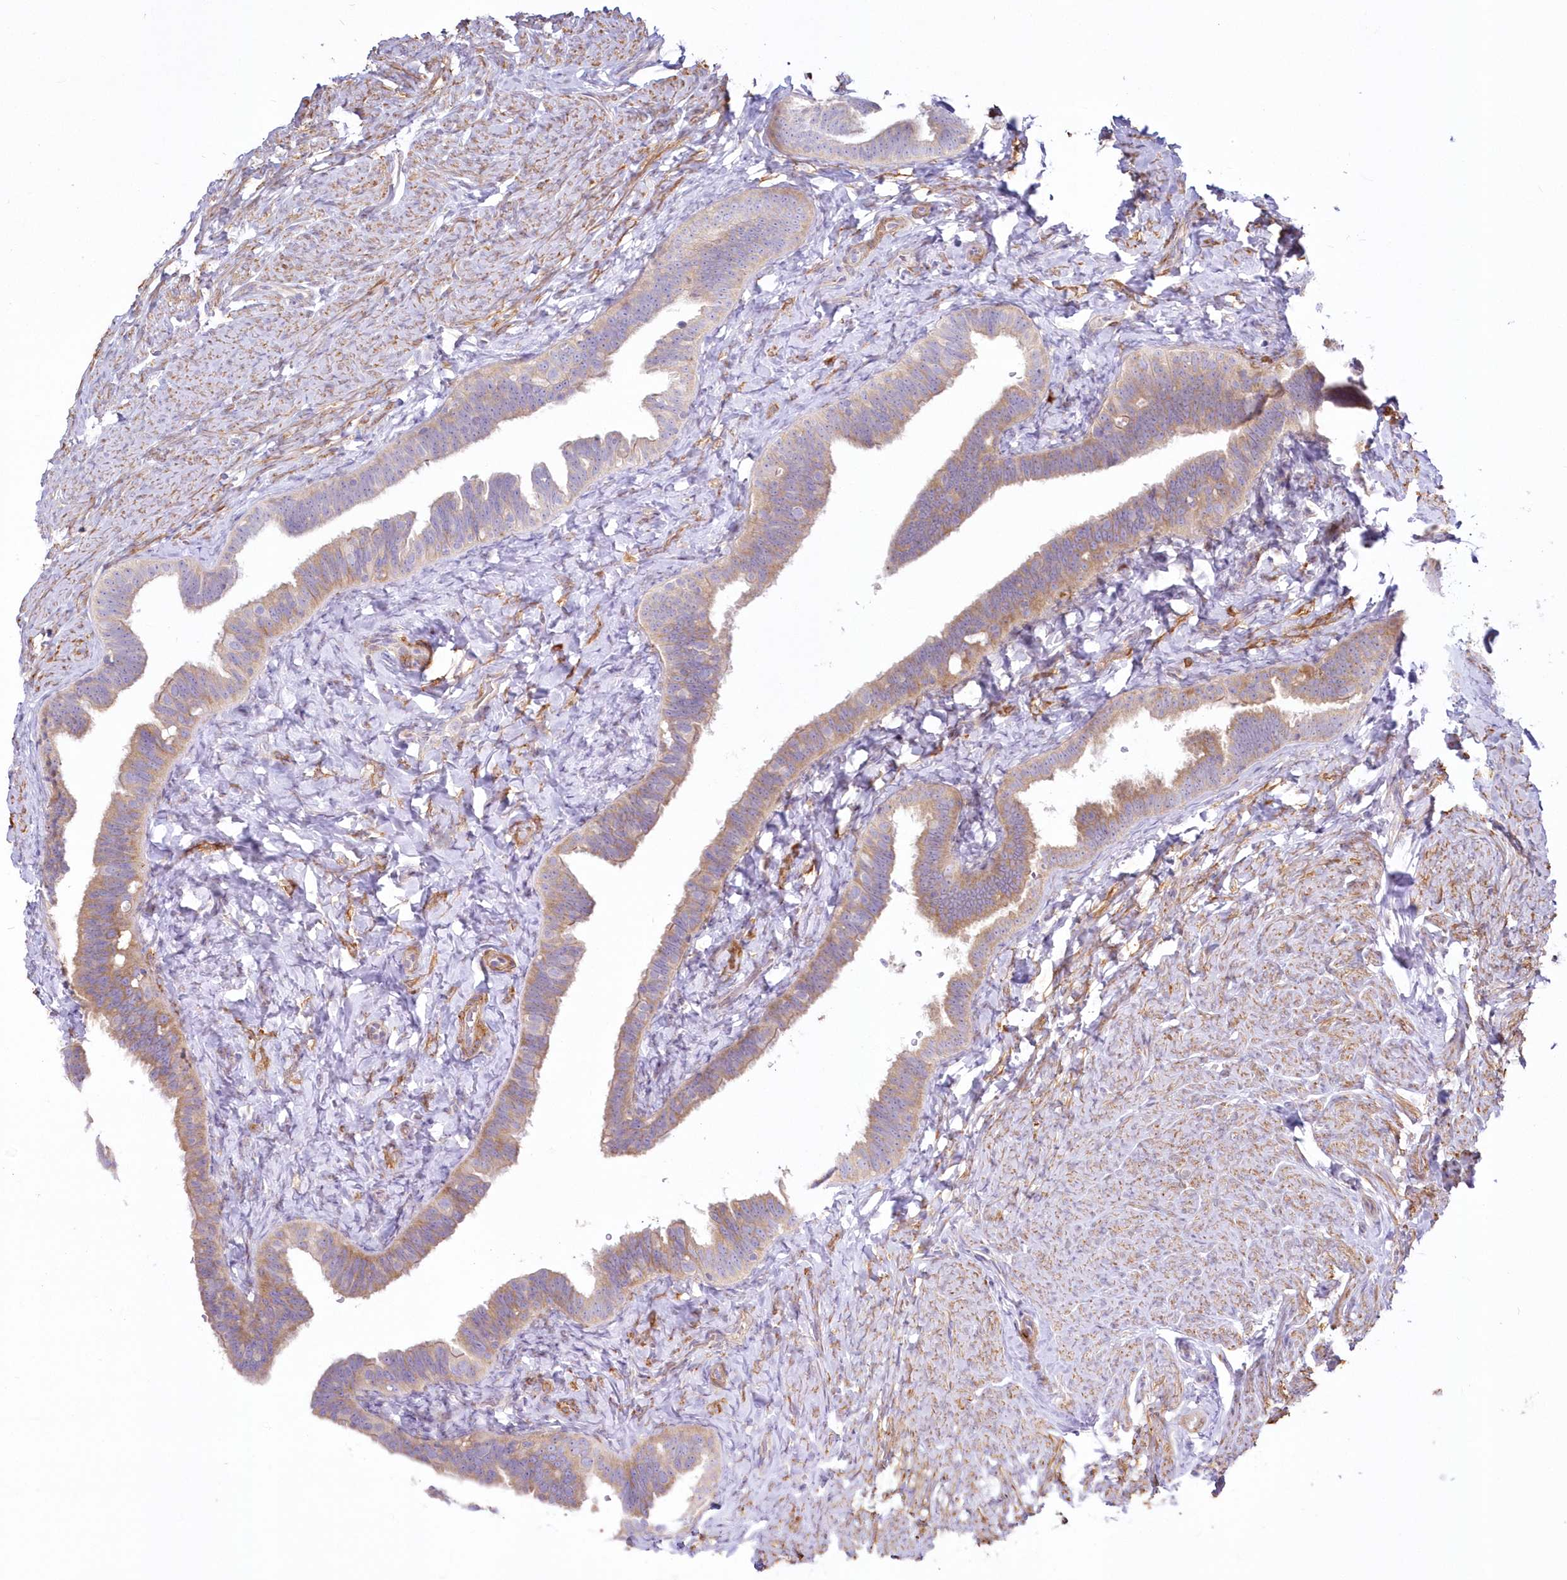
{"staining": {"intensity": "weak", "quantity": "25%-75%", "location": "cytoplasmic/membranous"}, "tissue": "fallopian tube", "cell_type": "Glandular cells", "image_type": "normal", "snomed": [{"axis": "morphology", "description": "Normal tissue, NOS"}, {"axis": "topography", "description": "Fallopian tube"}], "caption": "A low amount of weak cytoplasmic/membranous positivity is identified in approximately 25%-75% of glandular cells in unremarkable fallopian tube.", "gene": "ARFGEF3", "patient": {"sex": "female", "age": 39}}